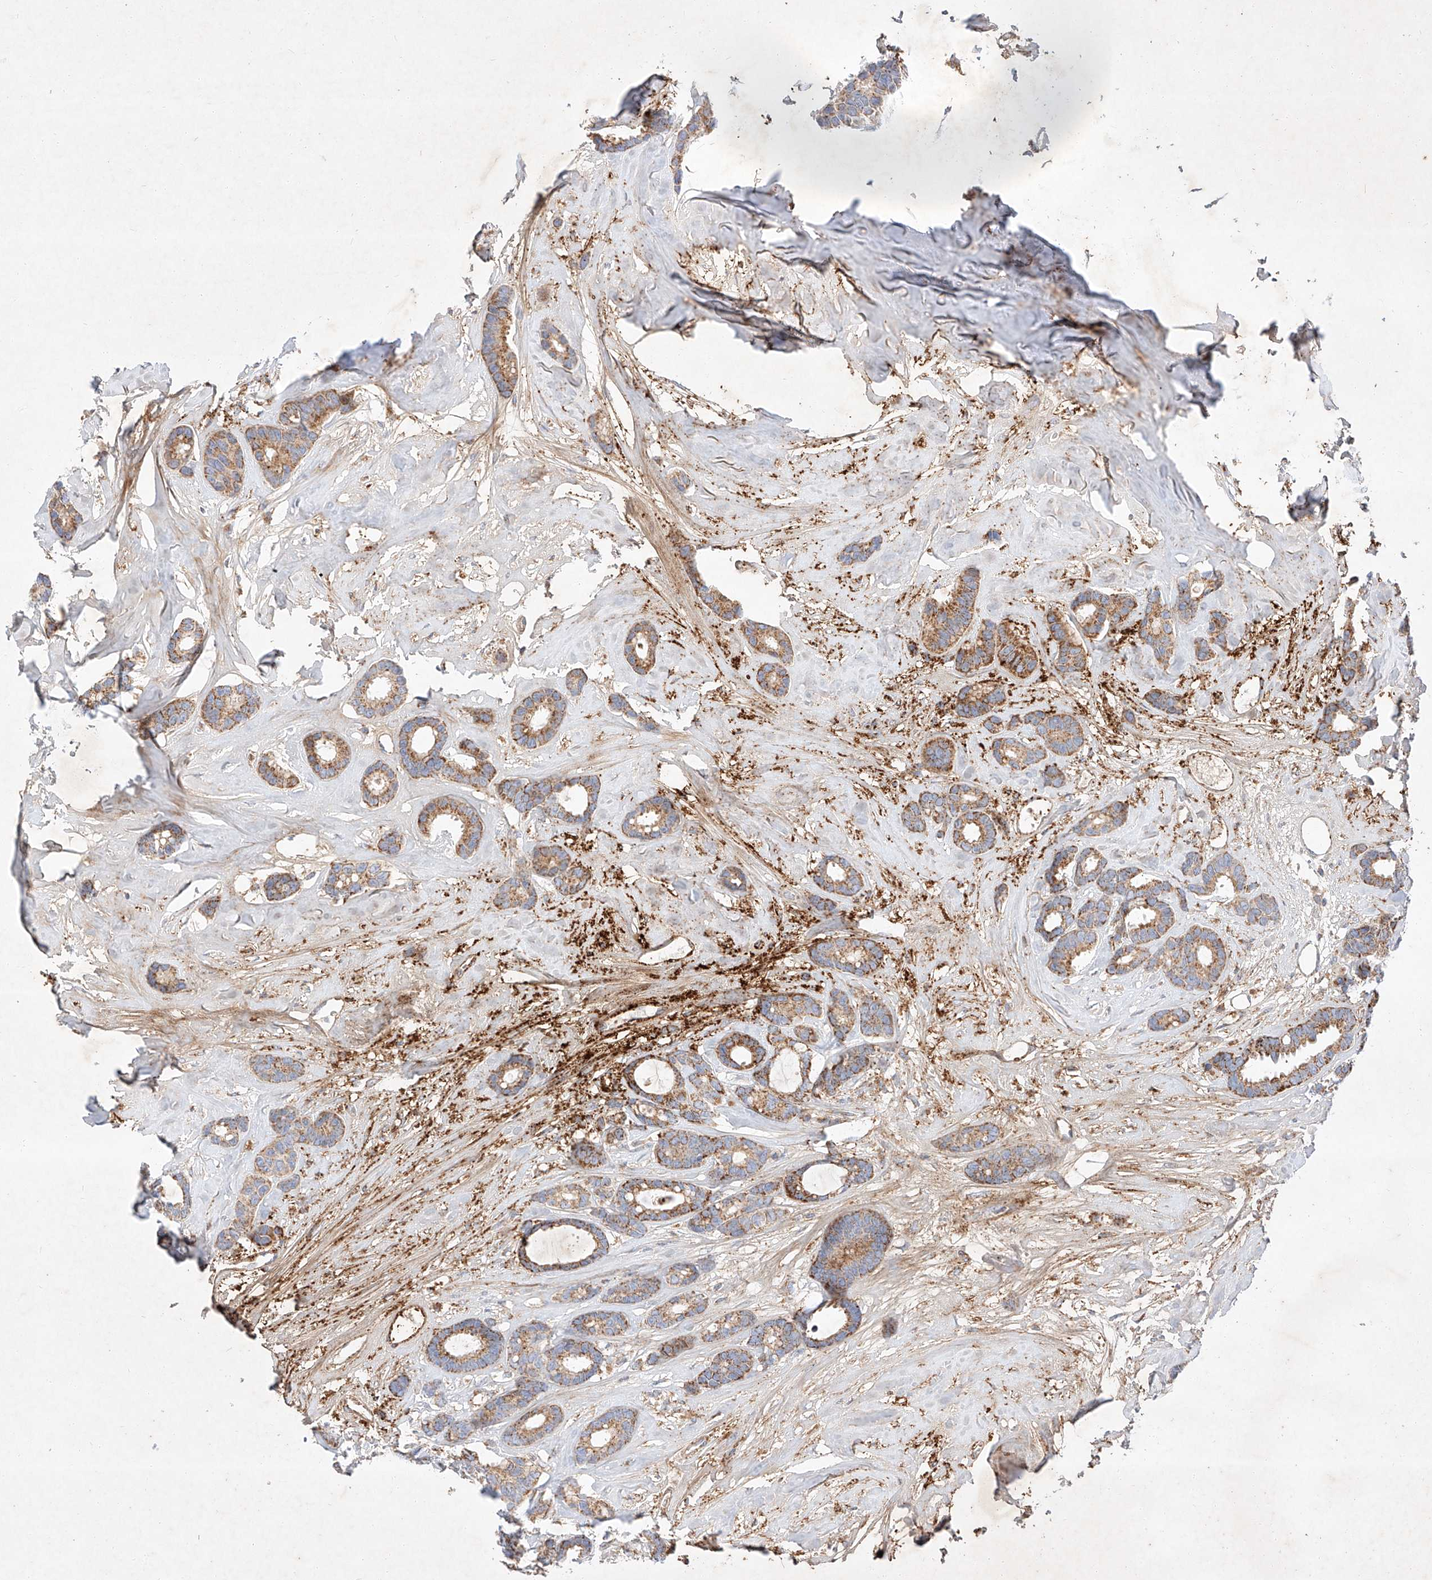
{"staining": {"intensity": "moderate", "quantity": ">75%", "location": "cytoplasmic/membranous"}, "tissue": "breast cancer", "cell_type": "Tumor cells", "image_type": "cancer", "snomed": [{"axis": "morphology", "description": "Duct carcinoma"}, {"axis": "topography", "description": "Breast"}], "caption": "Approximately >75% of tumor cells in human invasive ductal carcinoma (breast) show moderate cytoplasmic/membranous protein expression as visualized by brown immunohistochemical staining.", "gene": "OSGEPL1", "patient": {"sex": "female", "age": 87}}